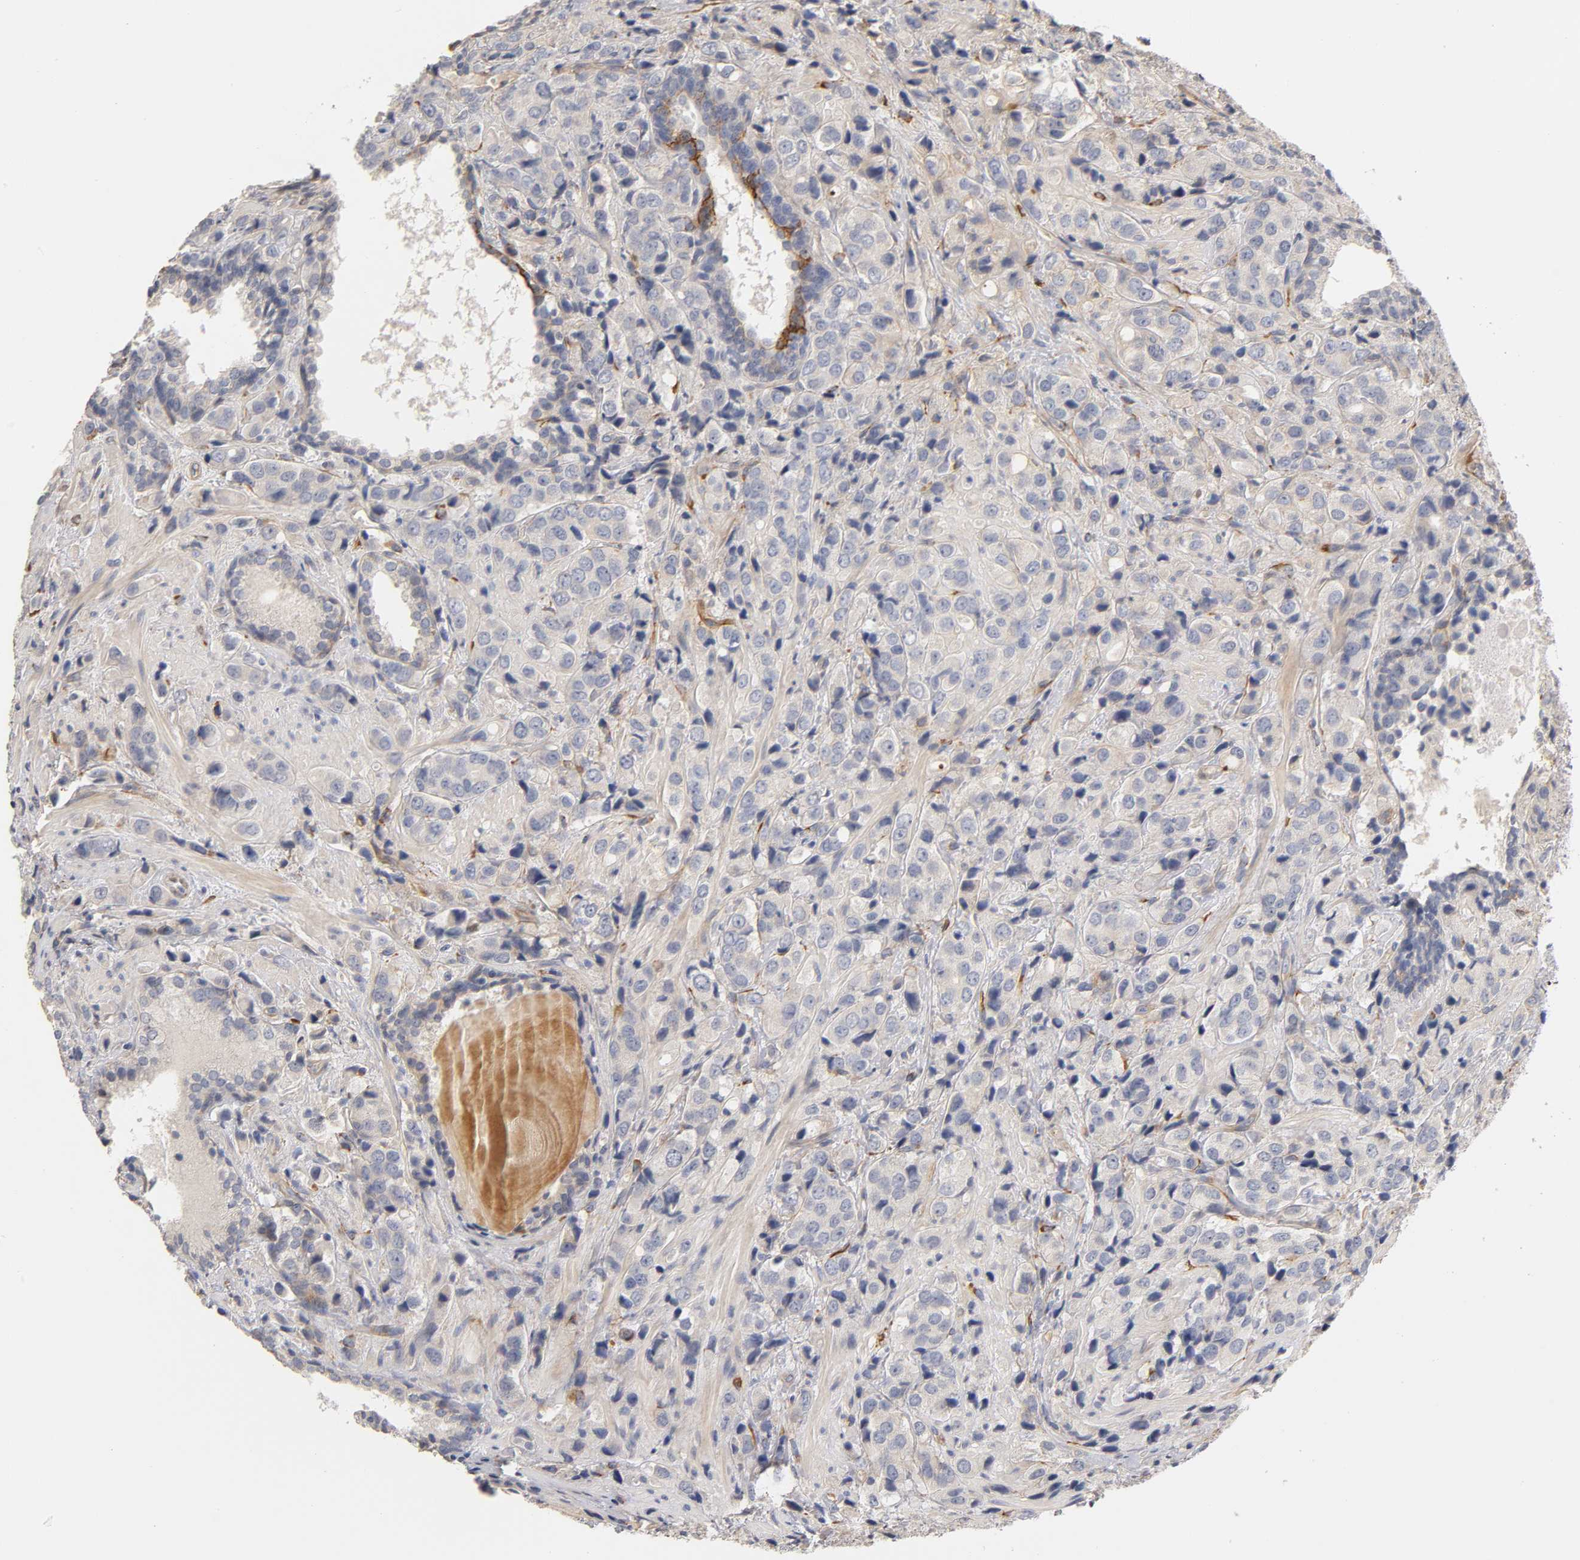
{"staining": {"intensity": "negative", "quantity": "none", "location": "none"}, "tissue": "prostate cancer", "cell_type": "Tumor cells", "image_type": "cancer", "snomed": [{"axis": "morphology", "description": "Adenocarcinoma, High grade"}, {"axis": "topography", "description": "Prostate"}], "caption": "DAB (3,3'-diaminobenzidine) immunohistochemical staining of human prostate adenocarcinoma (high-grade) shows no significant positivity in tumor cells. (DAB IHC visualized using brightfield microscopy, high magnification).", "gene": "LAMB1", "patient": {"sex": "male", "age": 70}}